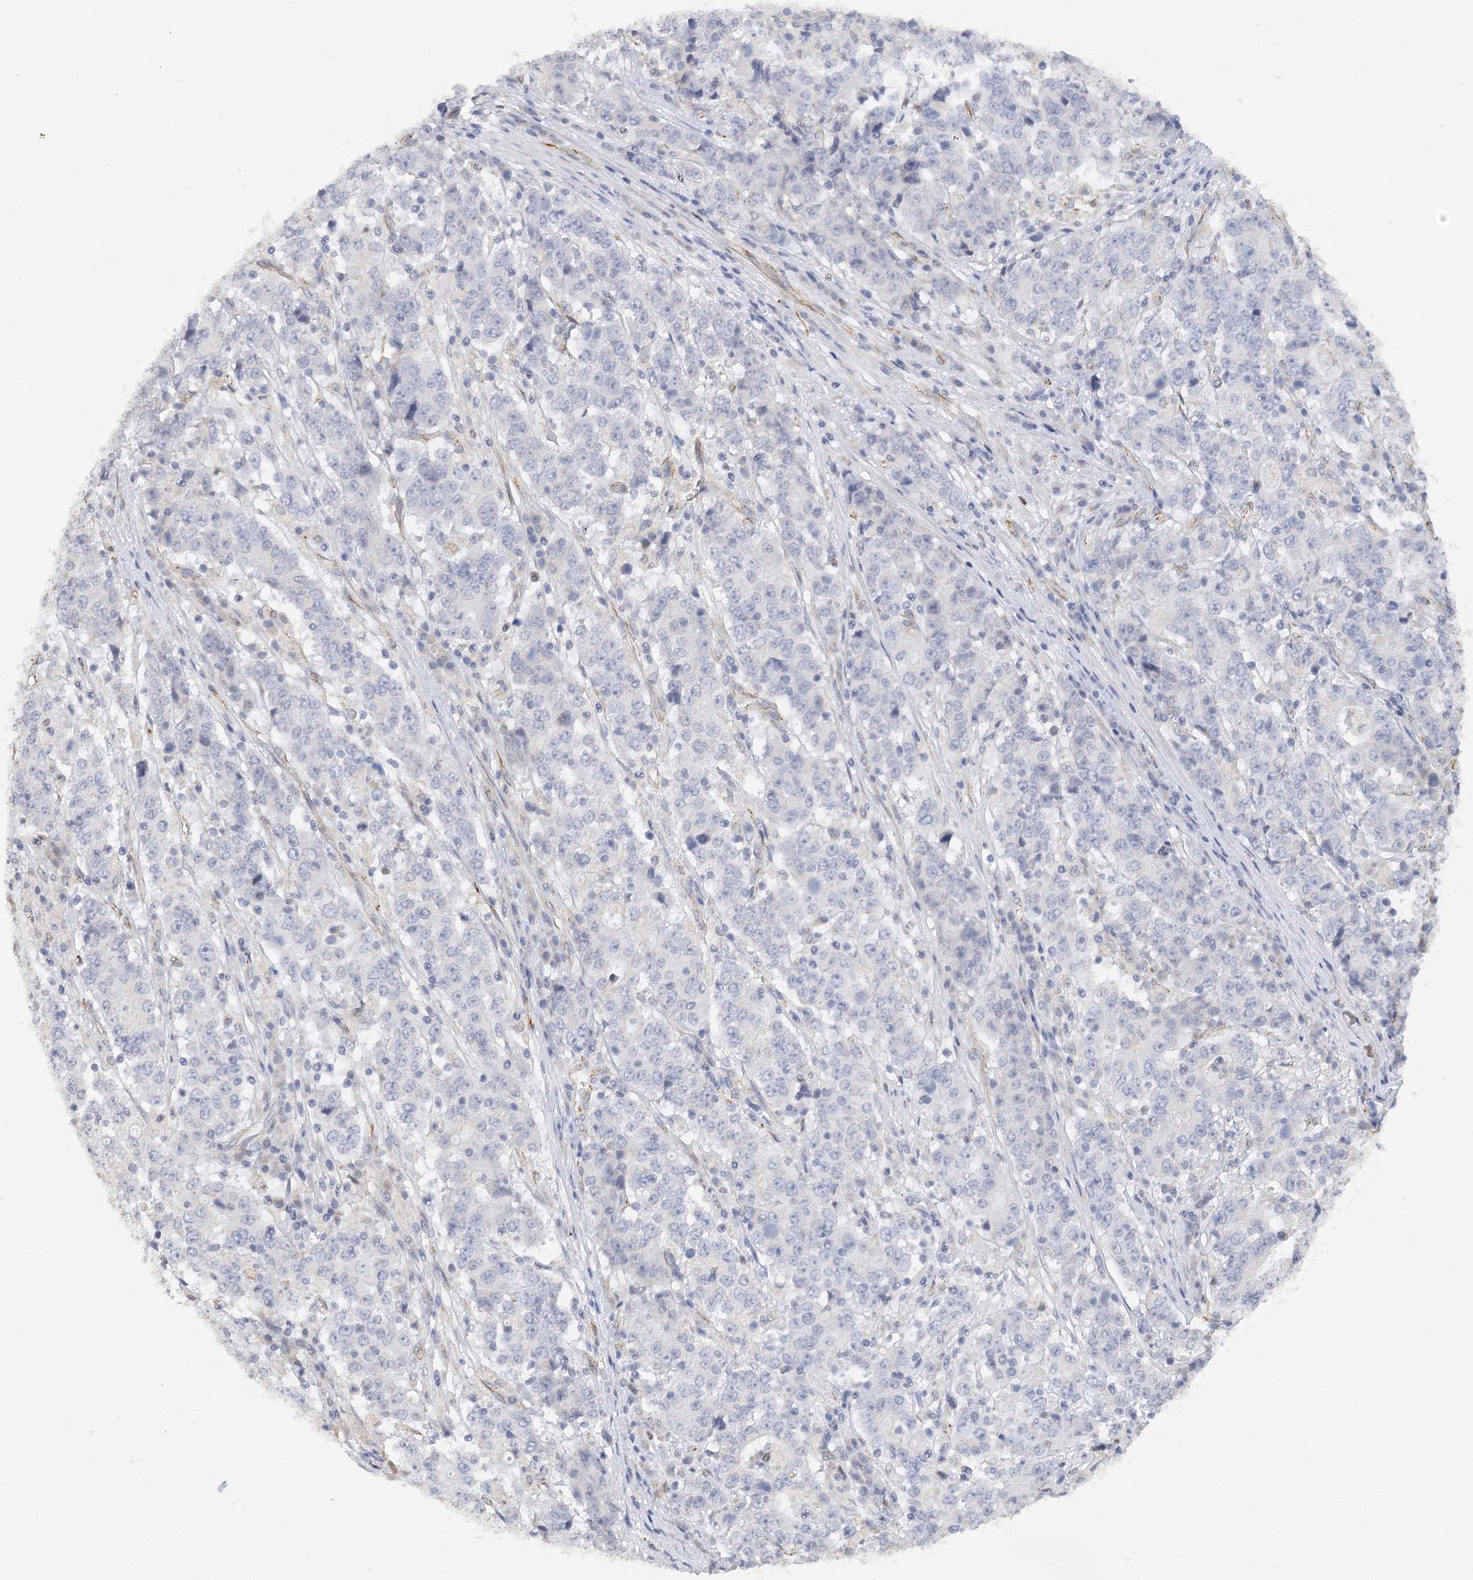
{"staining": {"intensity": "negative", "quantity": "none", "location": "none"}, "tissue": "stomach cancer", "cell_type": "Tumor cells", "image_type": "cancer", "snomed": [{"axis": "morphology", "description": "Adenocarcinoma, NOS"}, {"axis": "topography", "description": "Stomach"}], "caption": "Immunohistochemistry (IHC) of human adenocarcinoma (stomach) displays no positivity in tumor cells.", "gene": "NELL2", "patient": {"sex": "male", "age": 59}}